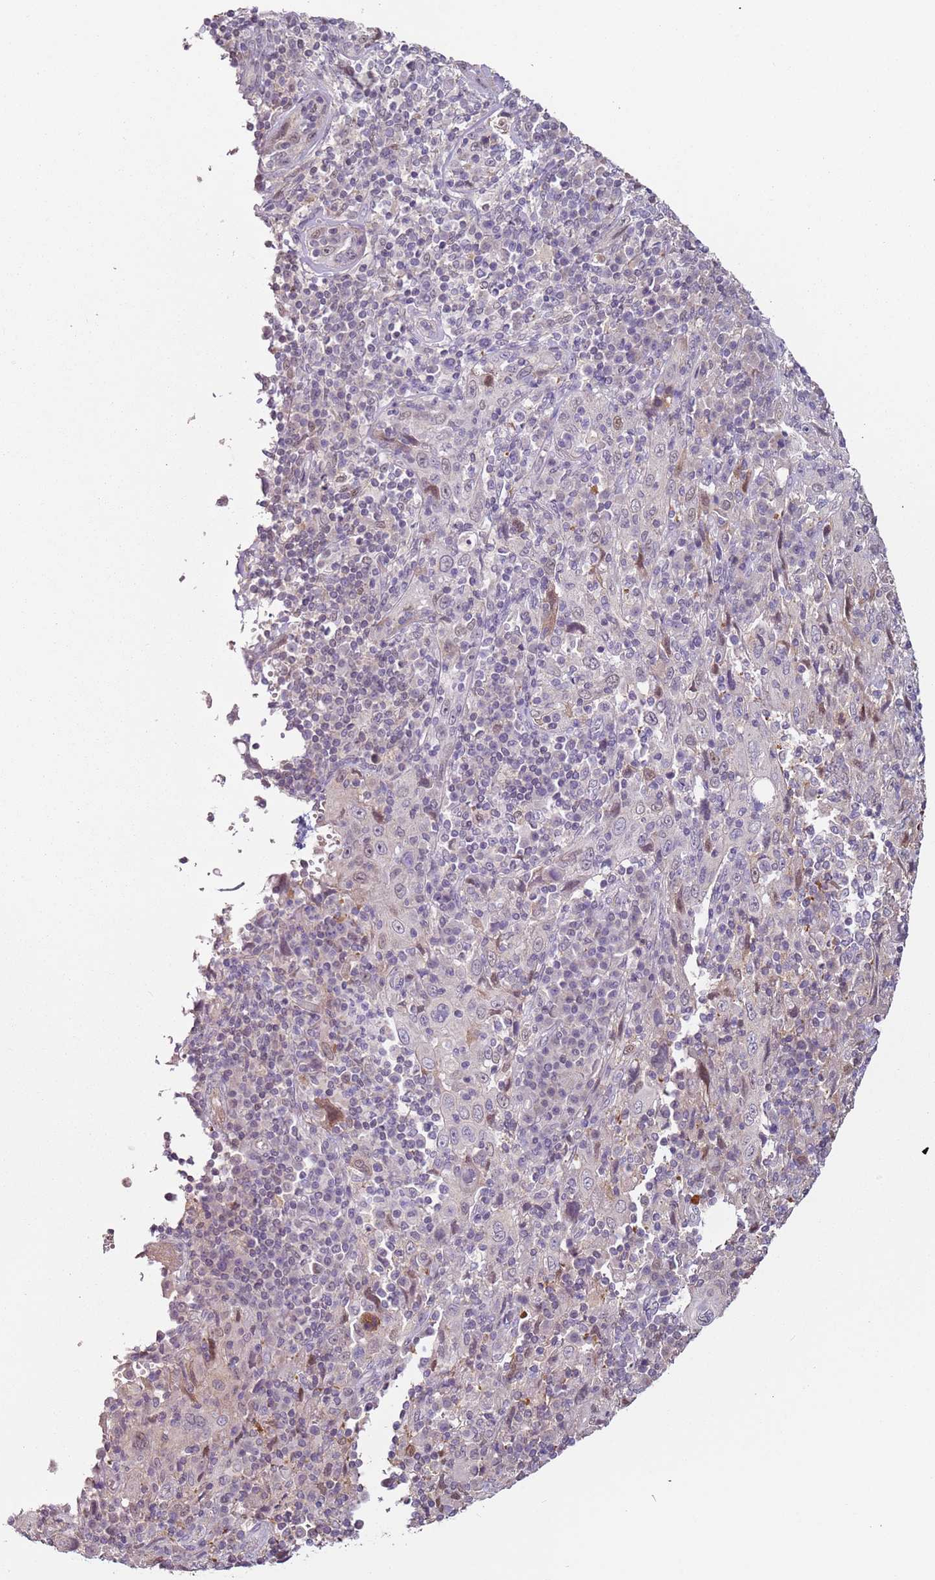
{"staining": {"intensity": "weak", "quantity": "<25%", "location": "nuclear"}, "tissue": "cervical cancer", "cell_type": "Tumor cells", "image_type": "cancer", "snomed": [{"axis": "morphology", "description": "Squamous cell carcinoma, NOS"}, {"axis": "topography", "description": "Cervix"}], "caption": "DAB (3,3'-diaminobenzidine) immunohistochemical staining of human cervical cancer (squamous cell carcinoma) displays no significant expression in tumor cells.", "gene": "MDH1", "patient": {"sex": "female", "age": 46}}